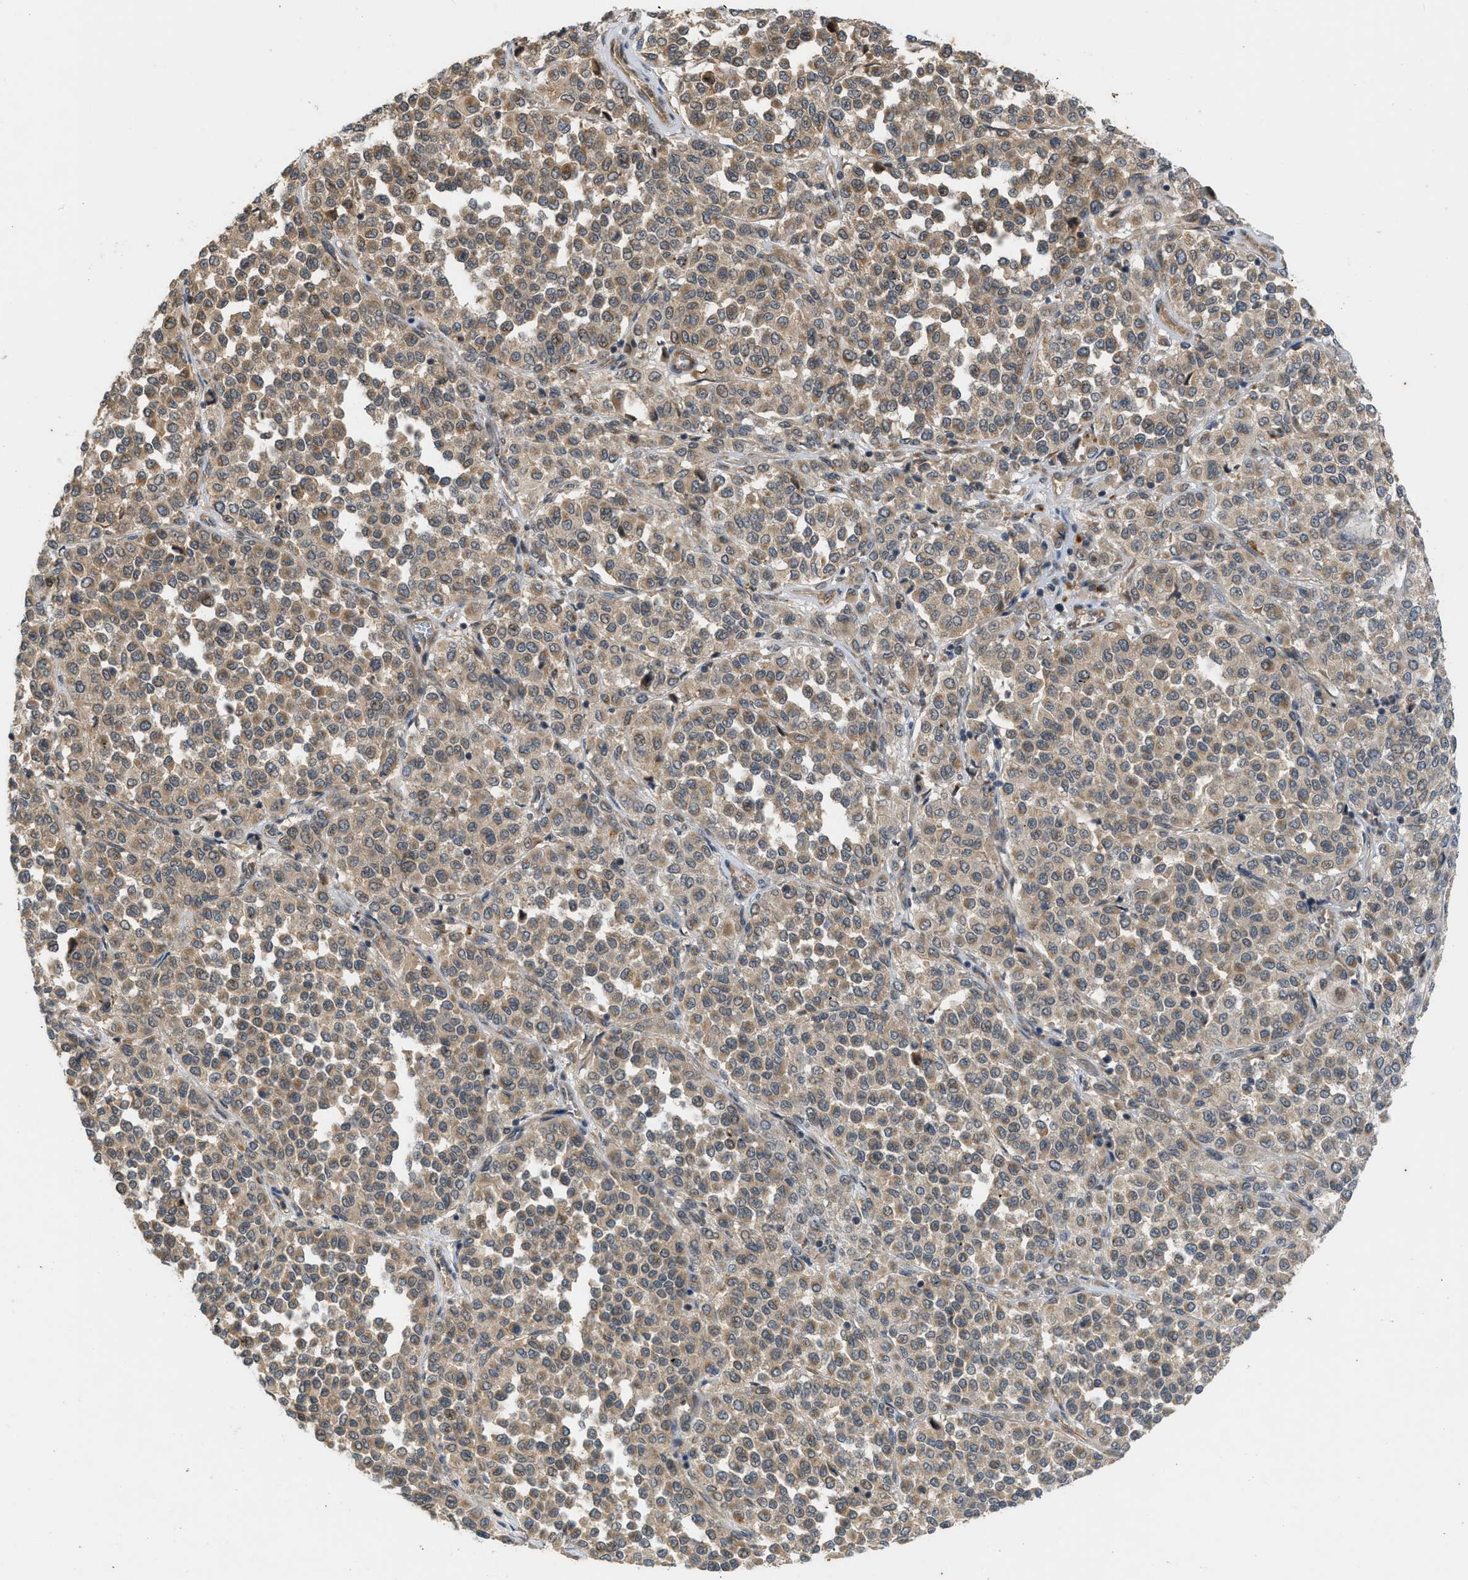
{"staining": {"intensity": "weak", "quantity": ">75%", "location": "cytoplasmic/membranous"}, "tissue": "melanoma", "cell_type": "Tumor cells", "image_type": "cancer", "snomed": [{"axis": "morphology", "description": "Malignant melanoma, Metastatic site"}, {"axis": "topography", "description": "Pancreas"}], "caption": "The histopathology image exhibits a brown stain indicating the presence of a protein in the cytoplasmic/membranous of tumor cells in malignant melanoma (metastatic site).", "gene": "ADCY8", "patient": {"sex": "female", "age": 30}}